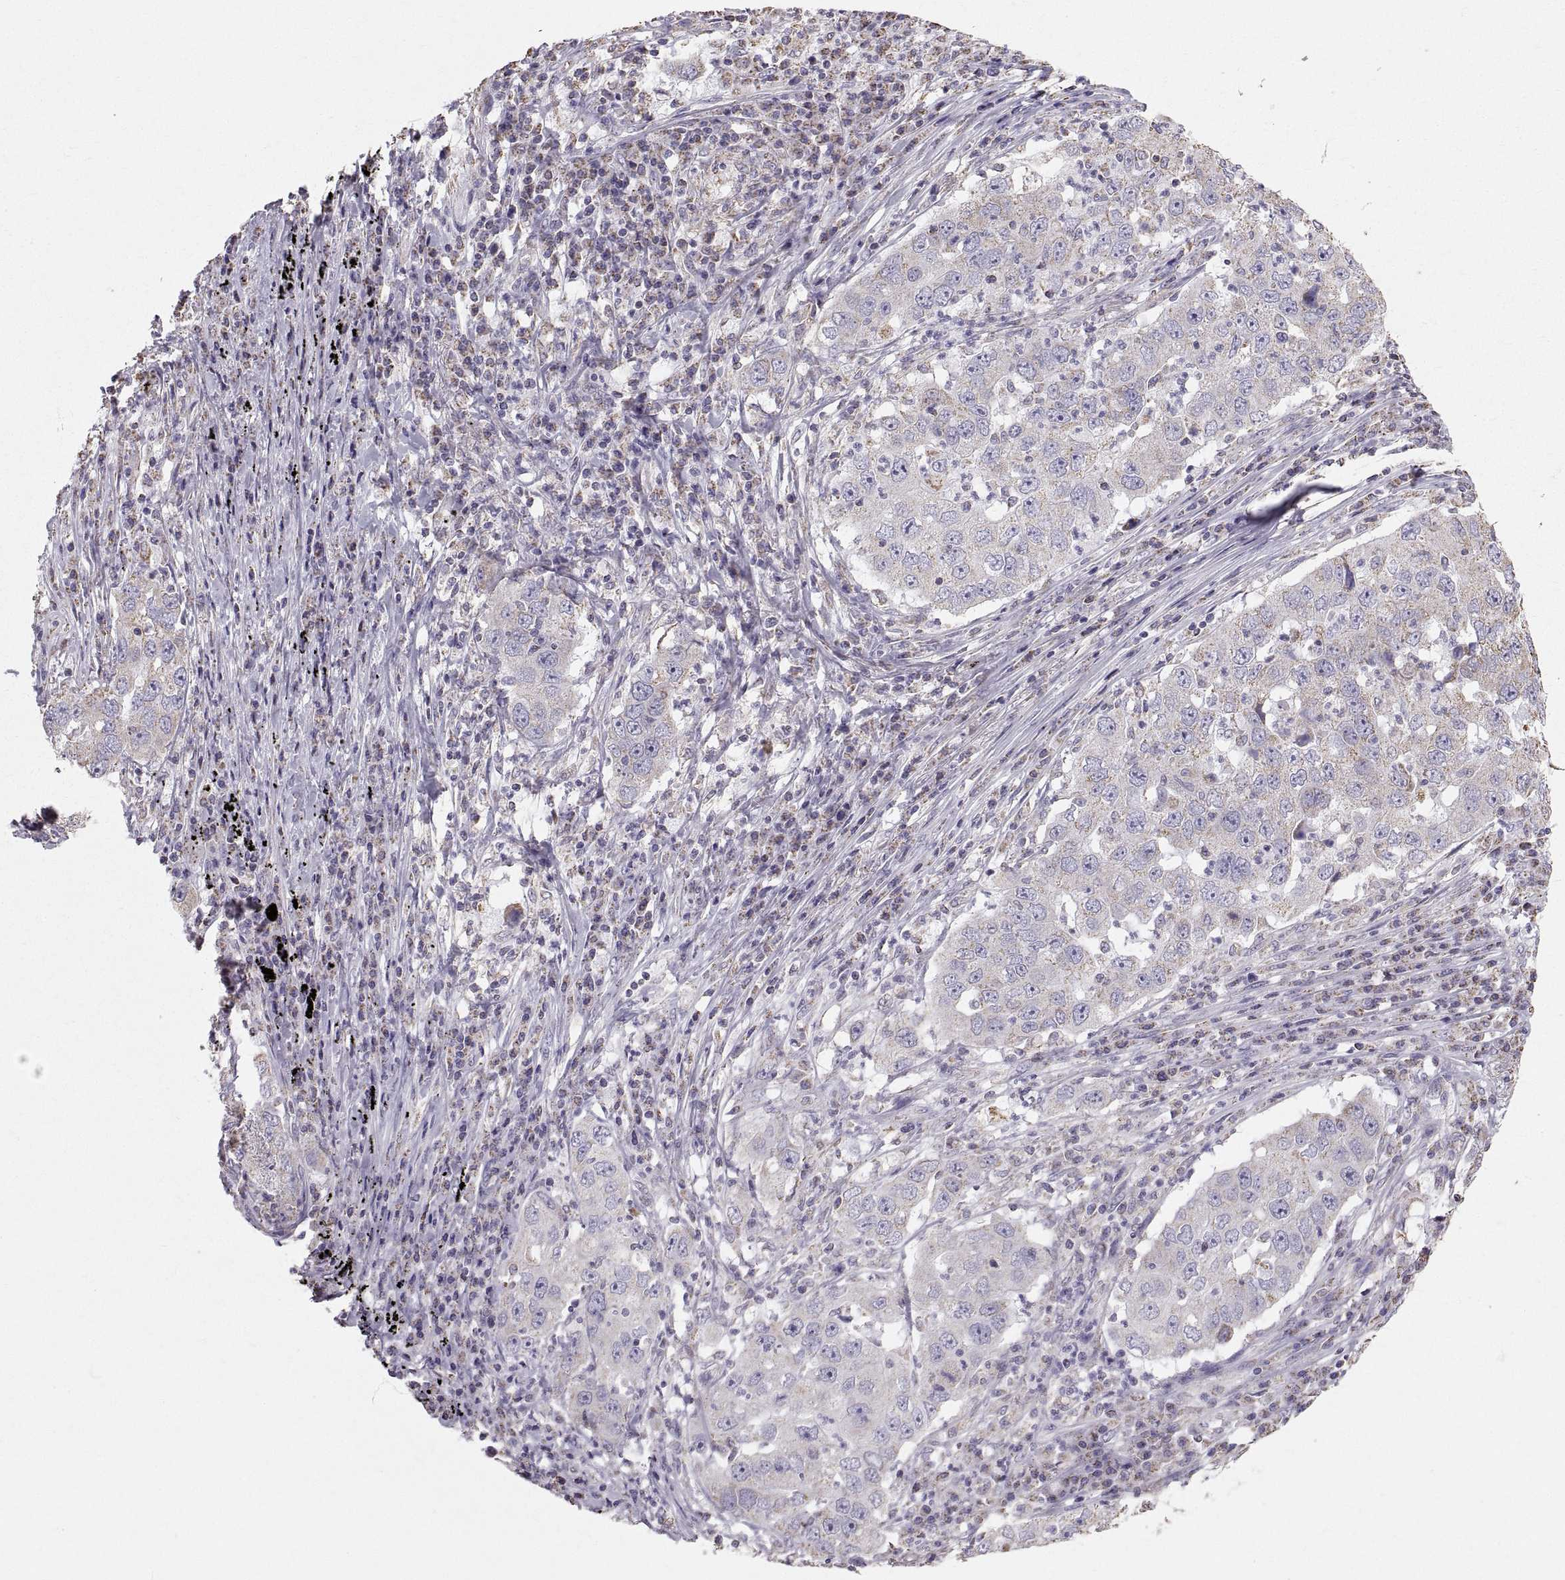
{"staining": {"intensity": "weak", "quantity": "25%-75%", "location": "cytoplasmic/membranous"}, "tissue": "lung cancer", "cell_type": "Tumor cells", "image_type": "cancer", "snomed": [{"axis": "morphology", "description": "Adenocarcinoma, NOS"}, {"axis": "topography", "description": "Lung"}], "caption": "Protein staining shows weak cytoplasmic/membranous positivity in about 25%-75% of tumor cells in lung cancer. The staining is performed using DAB brown chromogen to label protein expression. The nuclei are counter-stained blue using hematoxylin.", "gene": "STMND1", "patient": {"sex": "male", "age": 73}}